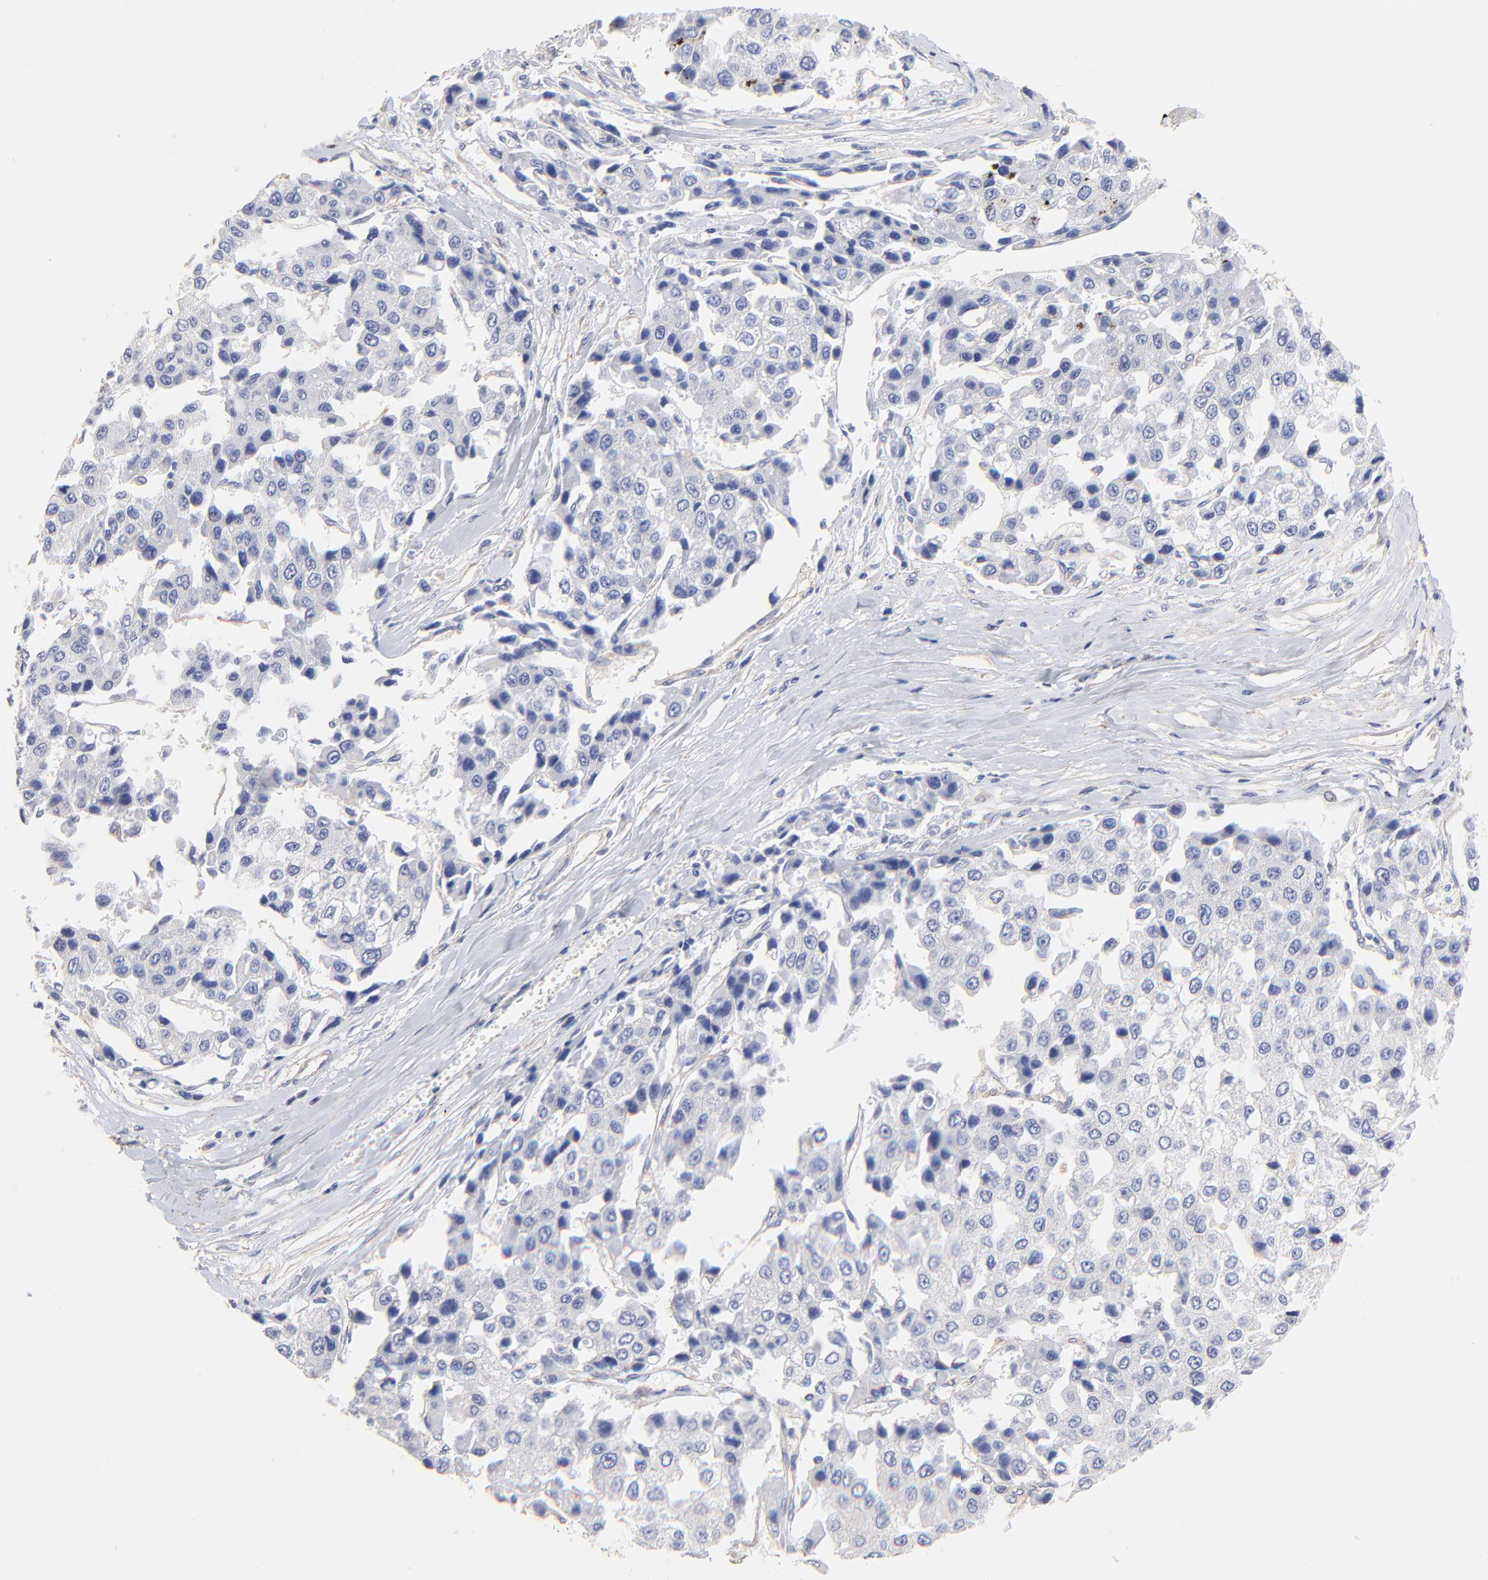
{"staining": {"intensity": "negative", "quantity": "none", "location": "none"}, "tissue": "liver cancer", "cell_type": "Tumor cells", "image_type": "cancer", "snomed": [{"axis": "morphology", "description": "Carcinoma, Hepatocellular, NOS"}, {"axis": "topography", "description": "Liver"}], "caption": "A photomicrograph of liver cancer (hepatocellular carcinoma) stained for a protein displays no brown staining in tumor cells.", "gene": "ACTRT1", "patient": {"sex": "female", "age": 66}}